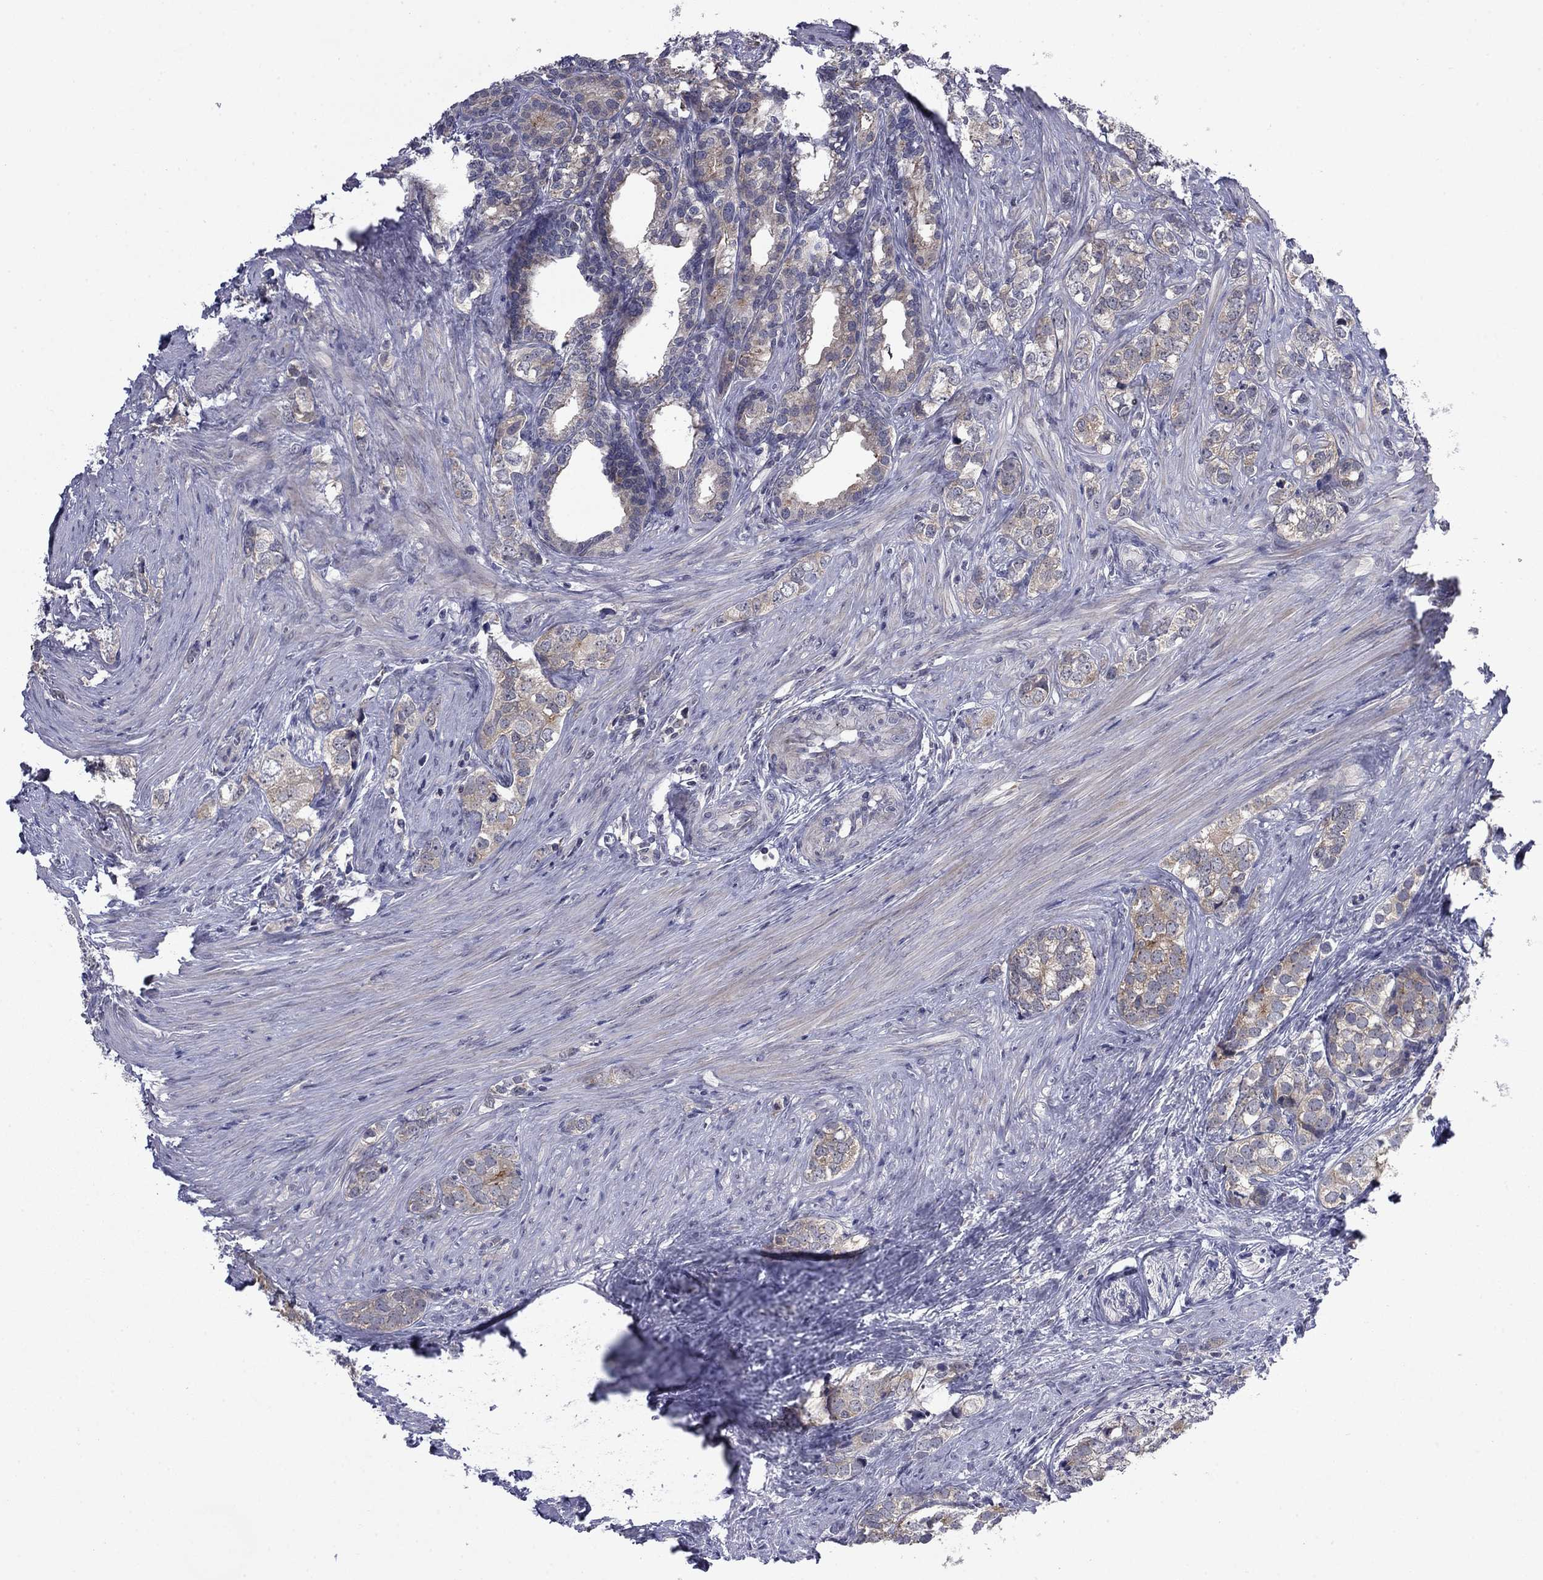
{"staining": {"intensity": "moderate", "quantity": "25%-75%", "location": "cytoplasmic/membranous"}, "tissue": "prostate cancer", "cell_type": "Tumor cells", "image_type": "cancer", "snomed": [{"axis": "morphology", "description": "Adenocarcinoma, NOS"}, {"axis": "topography", "description": "Prostate and seminal vesicle, NOS"}], "caption": "Immunohistochemistry staining of adenocarcinoma (prostate), which exhibits medium levels of moderate cytoplasmic/membranous positivity in approximately 25%-75% of tumor cells indicating moderate cytoplasmic/membranous protein staining. The staining was performed using DAB (3,3'-diaminobenzidine) (brown) for protein detection and nuclei were counterstained in hematoxylin (blue).", "gene": "DOP1B", "patient": {"sex": "male", "age": 63}}